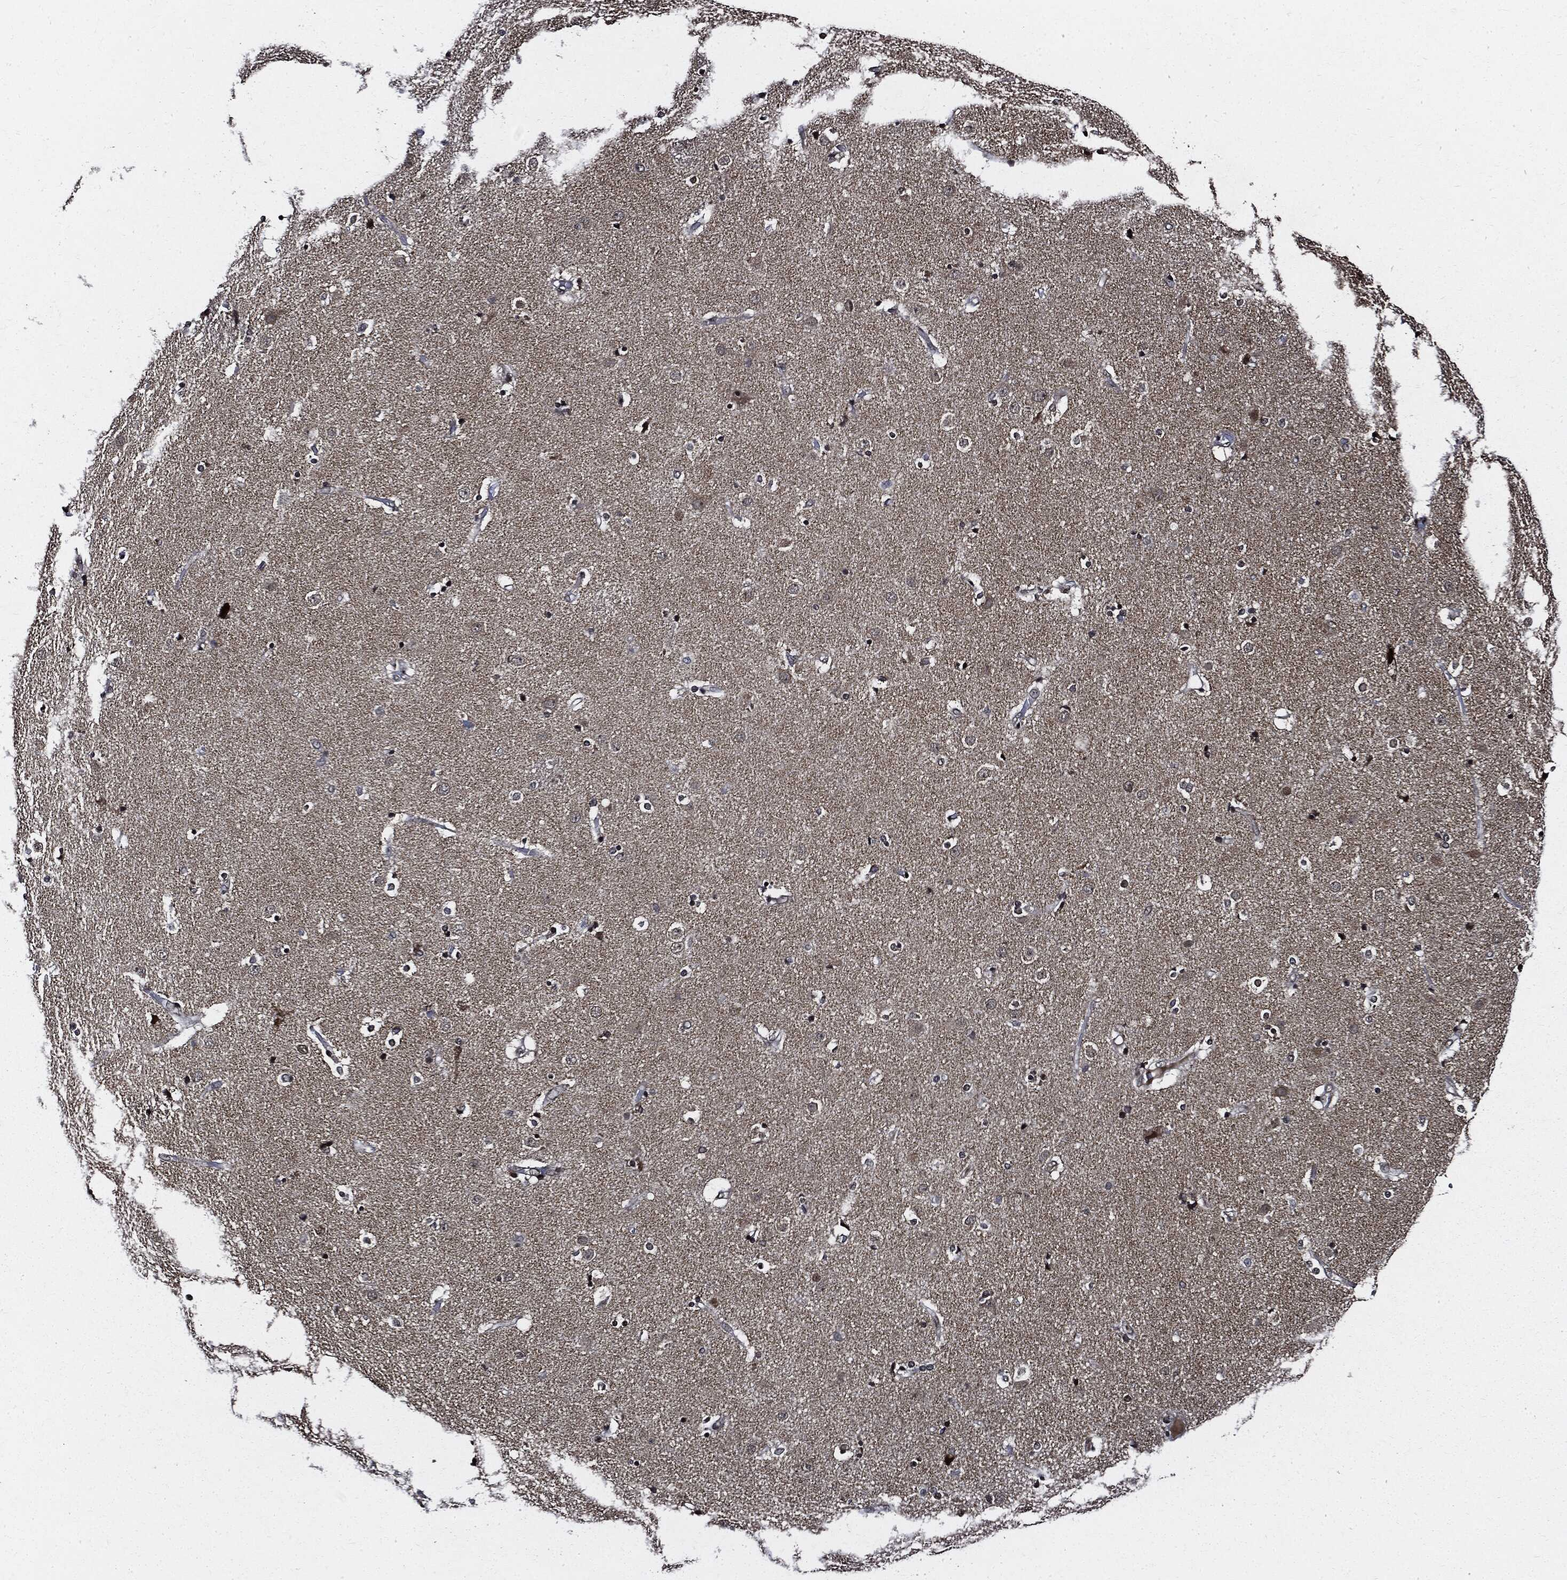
{"staining": {"intensity": "moderate", "quantity": "<25%", "location": "nuclear"}, "tissue": "caudate", "cell_type": "Glial cells", "image_type": "normal", "snomed": [{"axis": "morphology", "description": "Normal tissue, NOS"}, {"axis": "topography", "description": "Lateral ventricle wall"}], "caption": "IHC micrograph of benign human caudate stained for a protein (brown), which shows low levels of moderate nuclear staining in about <25% of glial cells.", "gene": "SUGT1", "patient": {"sex": "female", "age": 71}}